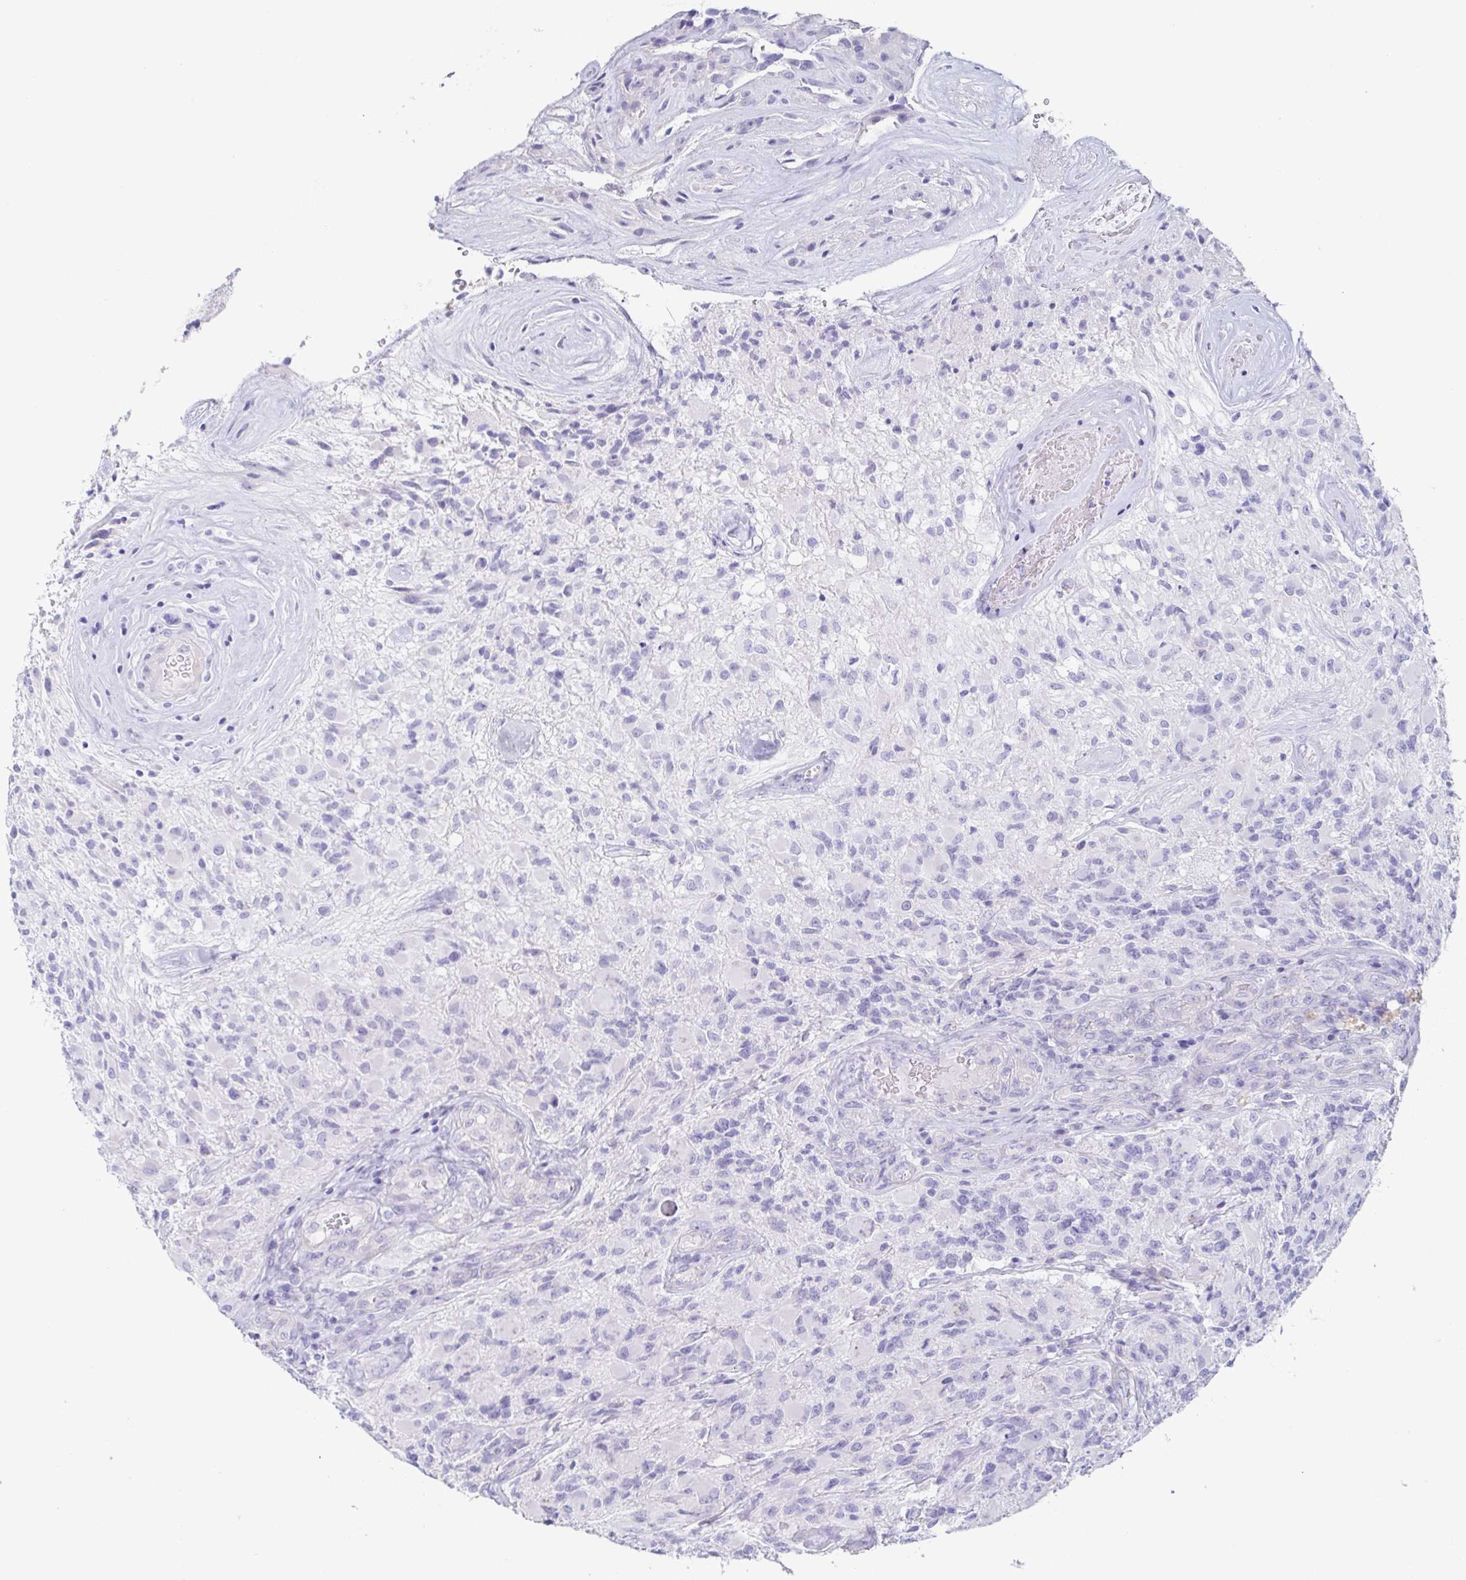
{"staining": {"intensity": "negative", "quantity": "none", "location": "none"}, "tissue": "glioma", "cell_type": "Tumor cells", "image_type": "cancer", "snomed": [{"axis": "morphology", "description": "Glioma, malignant, High grade"}, {"axis": "topography", "description": "Brain"}], "caption": "Tumor cells are negative for protein expression in human malignant glioma (high-grade). Nuclei are stained in blue.", "gene": "PRR4", "patient": {"sex": "female", "age": 65}}